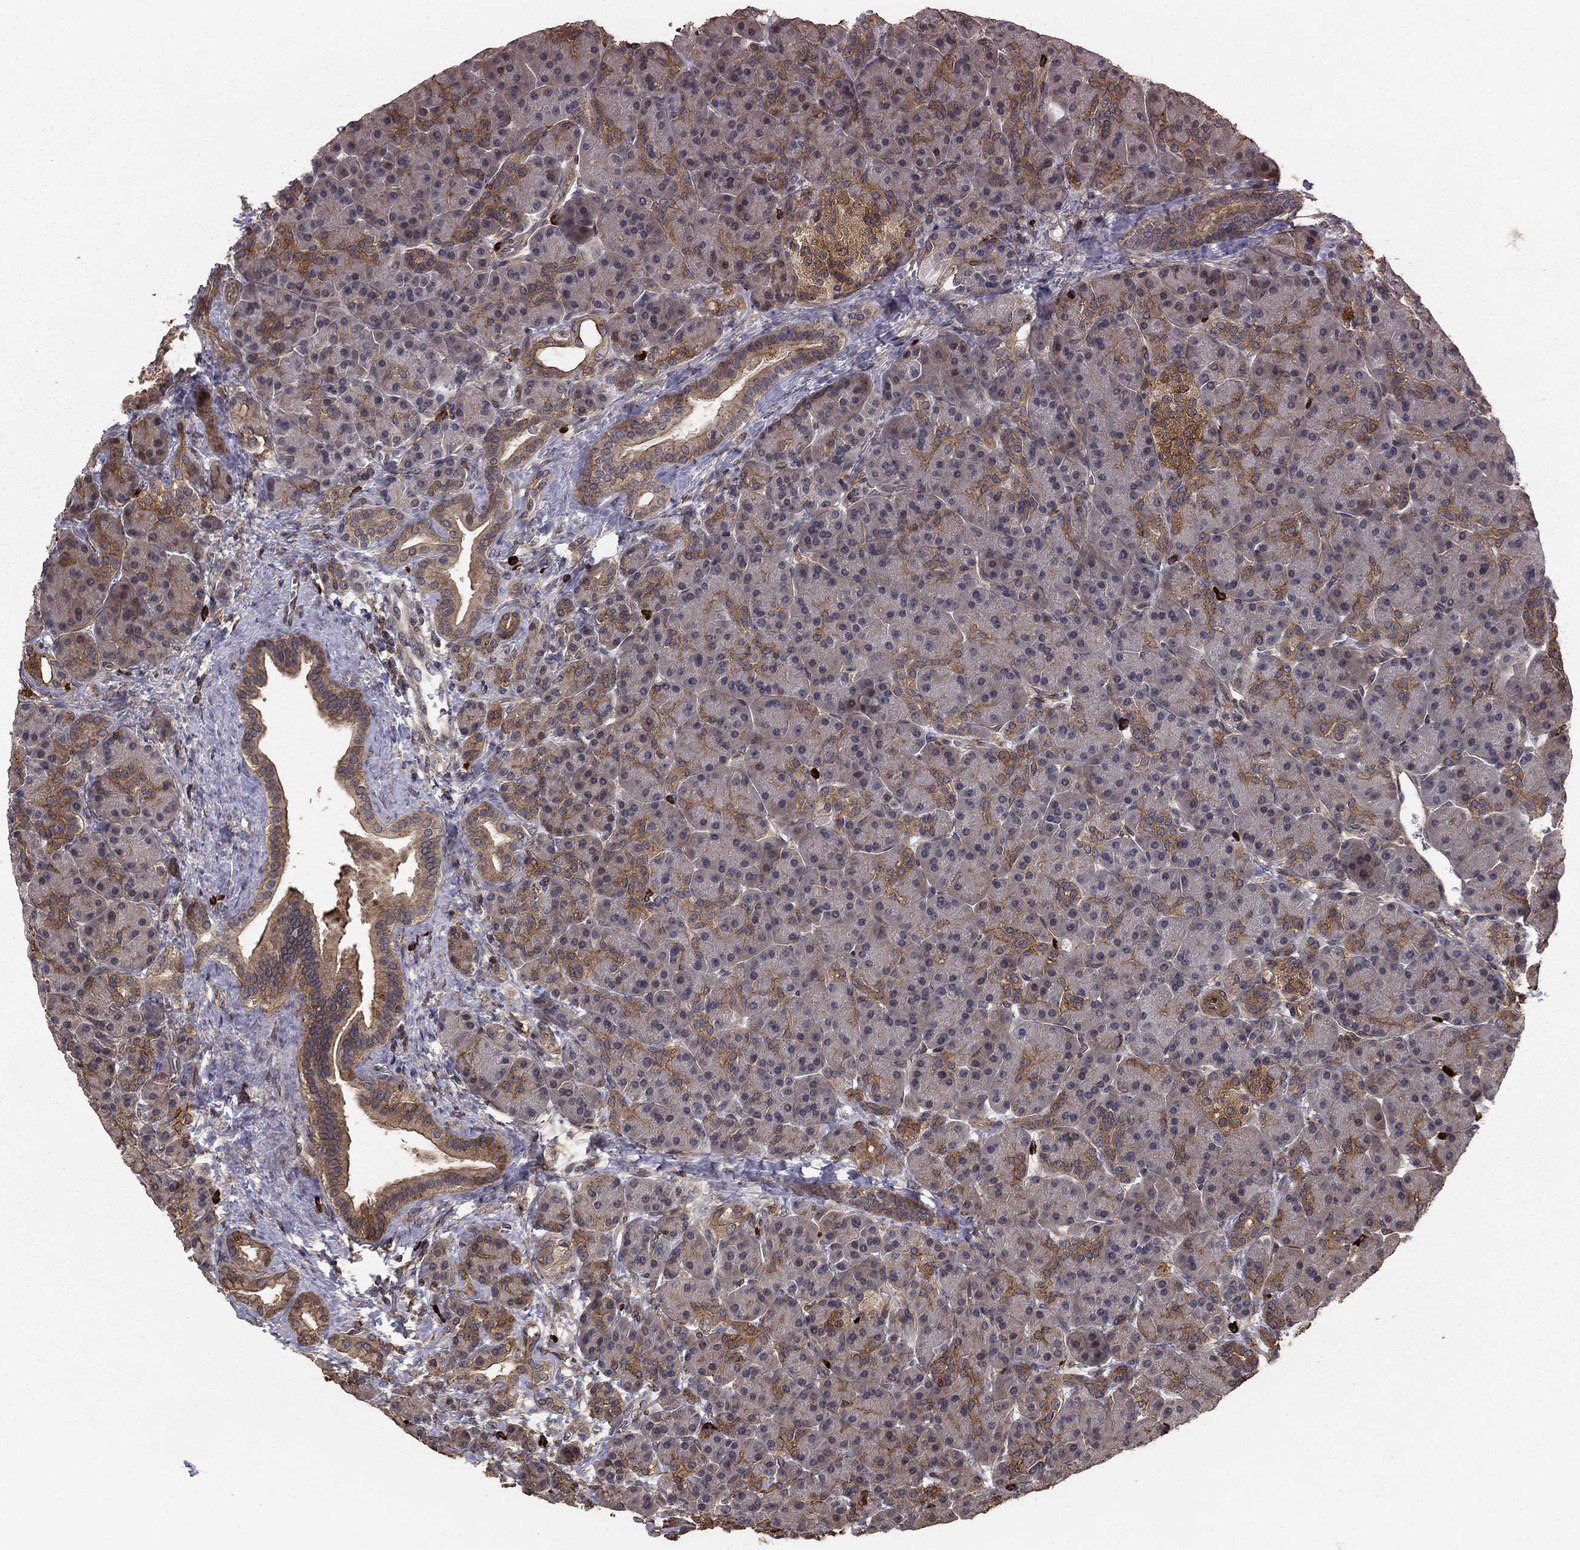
{"staining": {"intensity": "strong", "quantity": "<25%", "location": "cytoplasmic/membranous"}, "tissue": "pancreas", "cell_type": "Exocrine glandular cells", "image_type": "normal", "snomed": [{"axis": "morphology", "description": "Normal tissue, NOS"}, {"axis": "topography", "description": "Pancreas"}], "caption": "Normal pancreas demonstrates strong cytoplasmic/membranous positivity in approximately <25% of exocrine glandular cells Immunohistochemistry stains the protein in brown and the nuclei are stained blue..", "gene": "HABP4", "patient": {"sex": "female", "age": 63}}